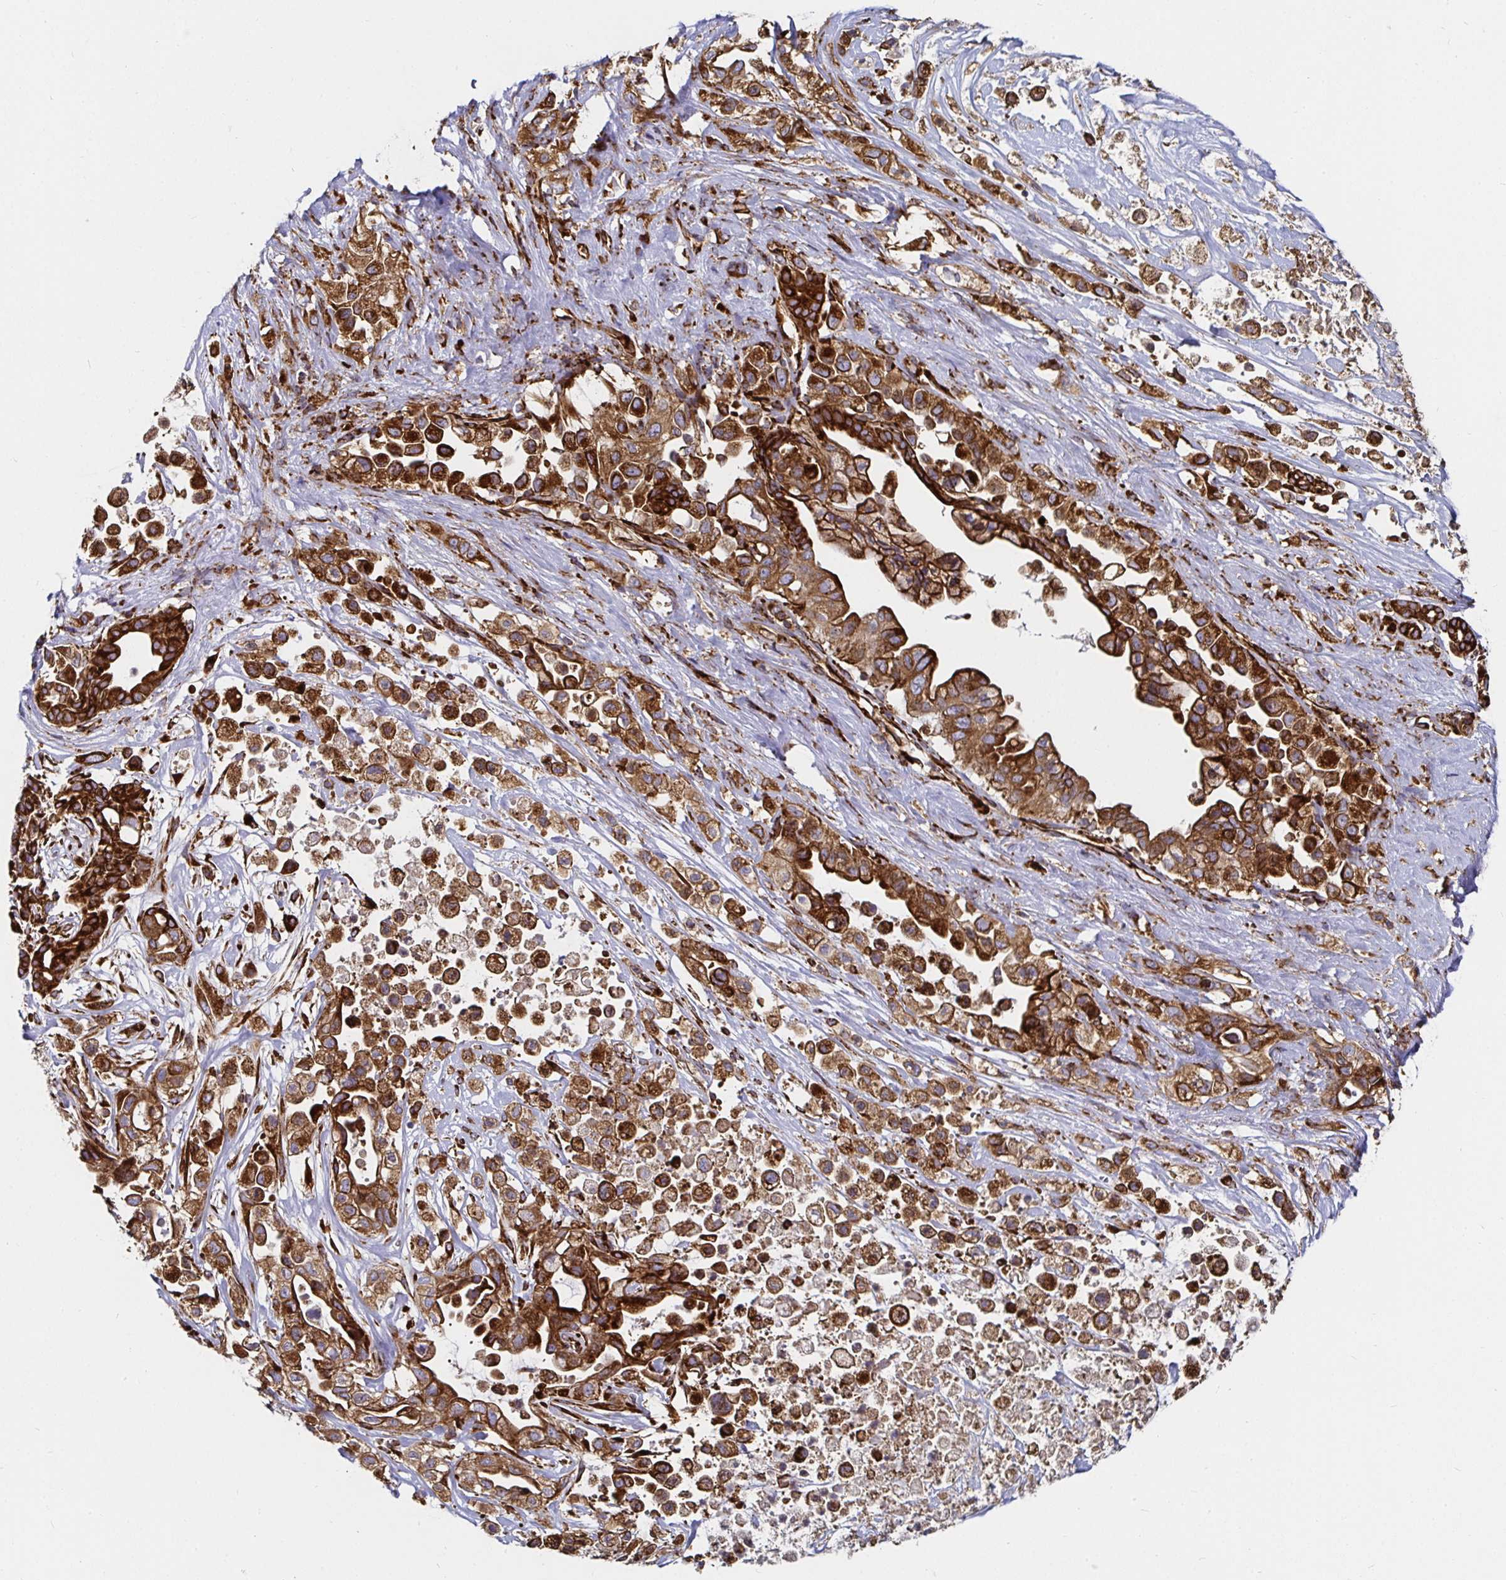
{"staining": {"intensity": "strong", "quantity": ">75%", "location": "cytoplasmic/membranous"}, "tissue": "pancreatic cancer", "cell_type": "Tumor cells", "image_type": "cancer", "snomed": [{"axis": "morphology", "description": "Adenocarcinoma, NOS"}, {"axis": "topography", "description": "Pancreas"}], "caption": "Pancreatic adenocarcinoma stained with immunohistochemistry demonstrates strong cytoplasmic/membranous staining in approximately >75% of tumor cells.", "gene": "SMYD3", "patient": {"sex": "male", "age": 44}}